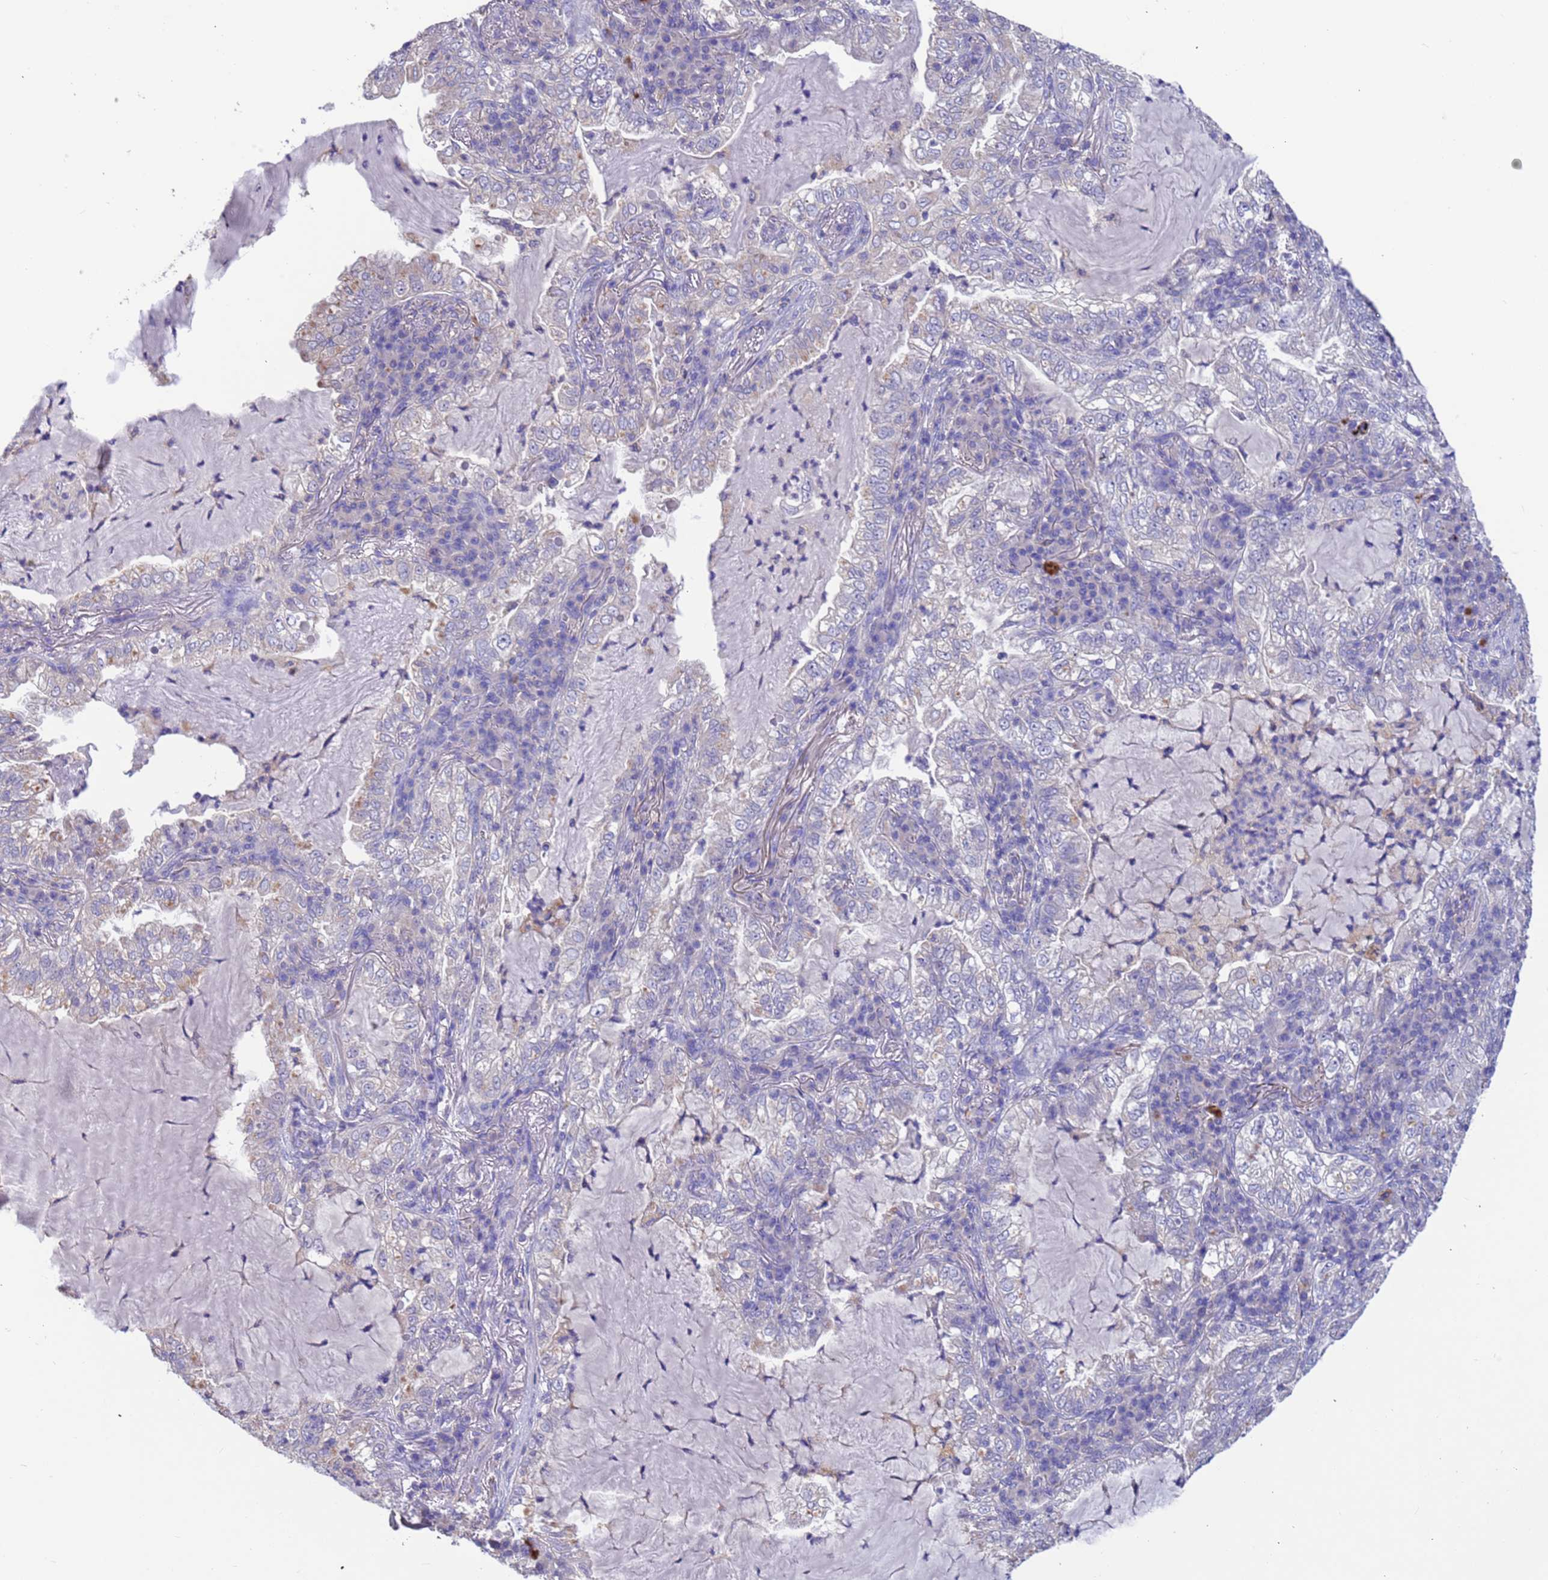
{"staining": {"intensity": "negative", "quantity": "none", "location": "none"}, "tissue": "lung cancer", "cell_type": "Tumor cells", "image_type": "cancer", "snomed": [{"axis": "morphology", "description": "Adenocarcinoma, NOS"}, {"axis": "topography", "description": "Lung"}], "caption": "Protein analysis of lung cancer (adenocarcinoma) shows no significant expression in tumor cells.", "gene": "SRL", "patient": {"sex": "female", "age": 73}}